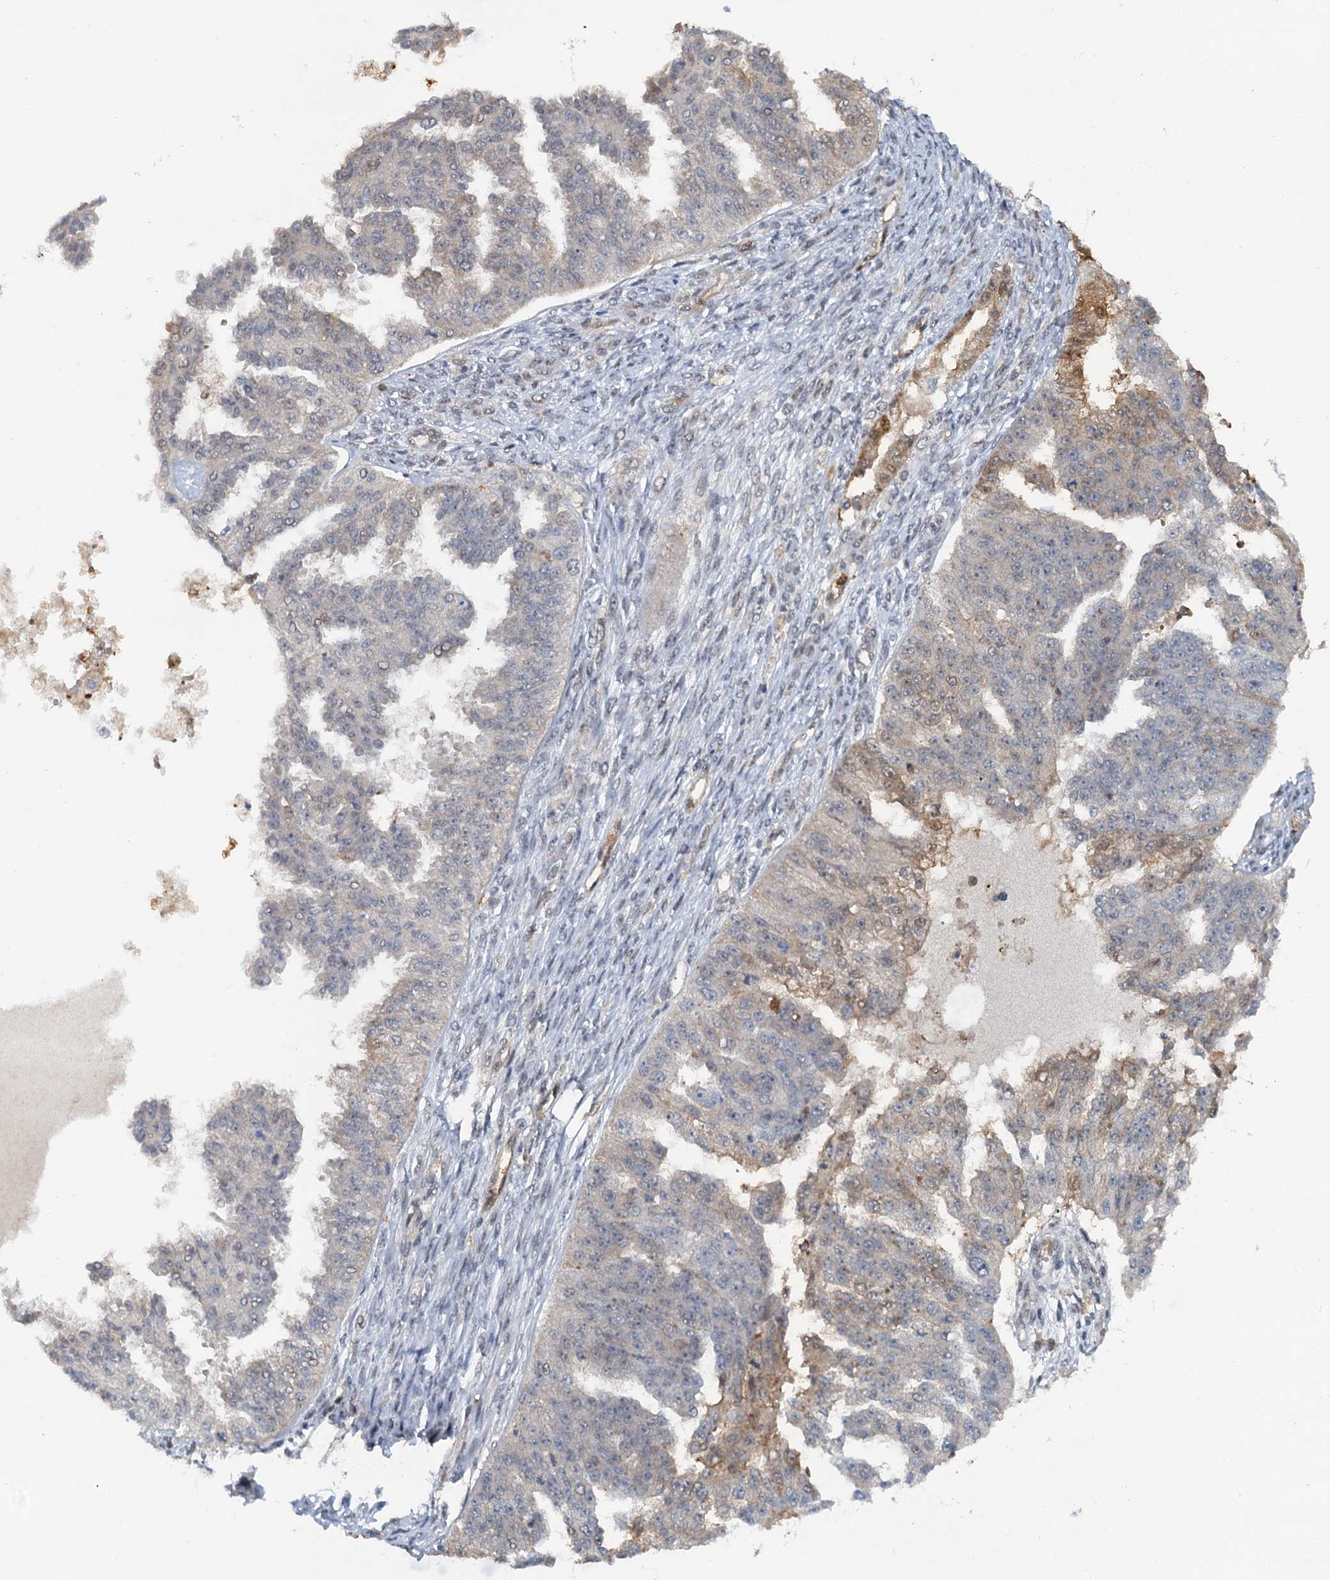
{"staining": {"intensity": "weak", "quantity": "<25%", "location": "cytoplasmic/membranous"}, "tissue": "ovarian cancer", "cell_type": "Tumor cells", "image_type": "cancer", "snomed": [{"axis": "morphology", "description": "Cystadenocarcinoma, serous, NOS"}, {"axis": "topography", "description": "Ovary"}], "caption": "Tumor cells show no significant protein positivity in ovarian serous cystadenocarcinoma.", "gene": "ZNF609", "patient": {"sex": "female", "age": 58}}